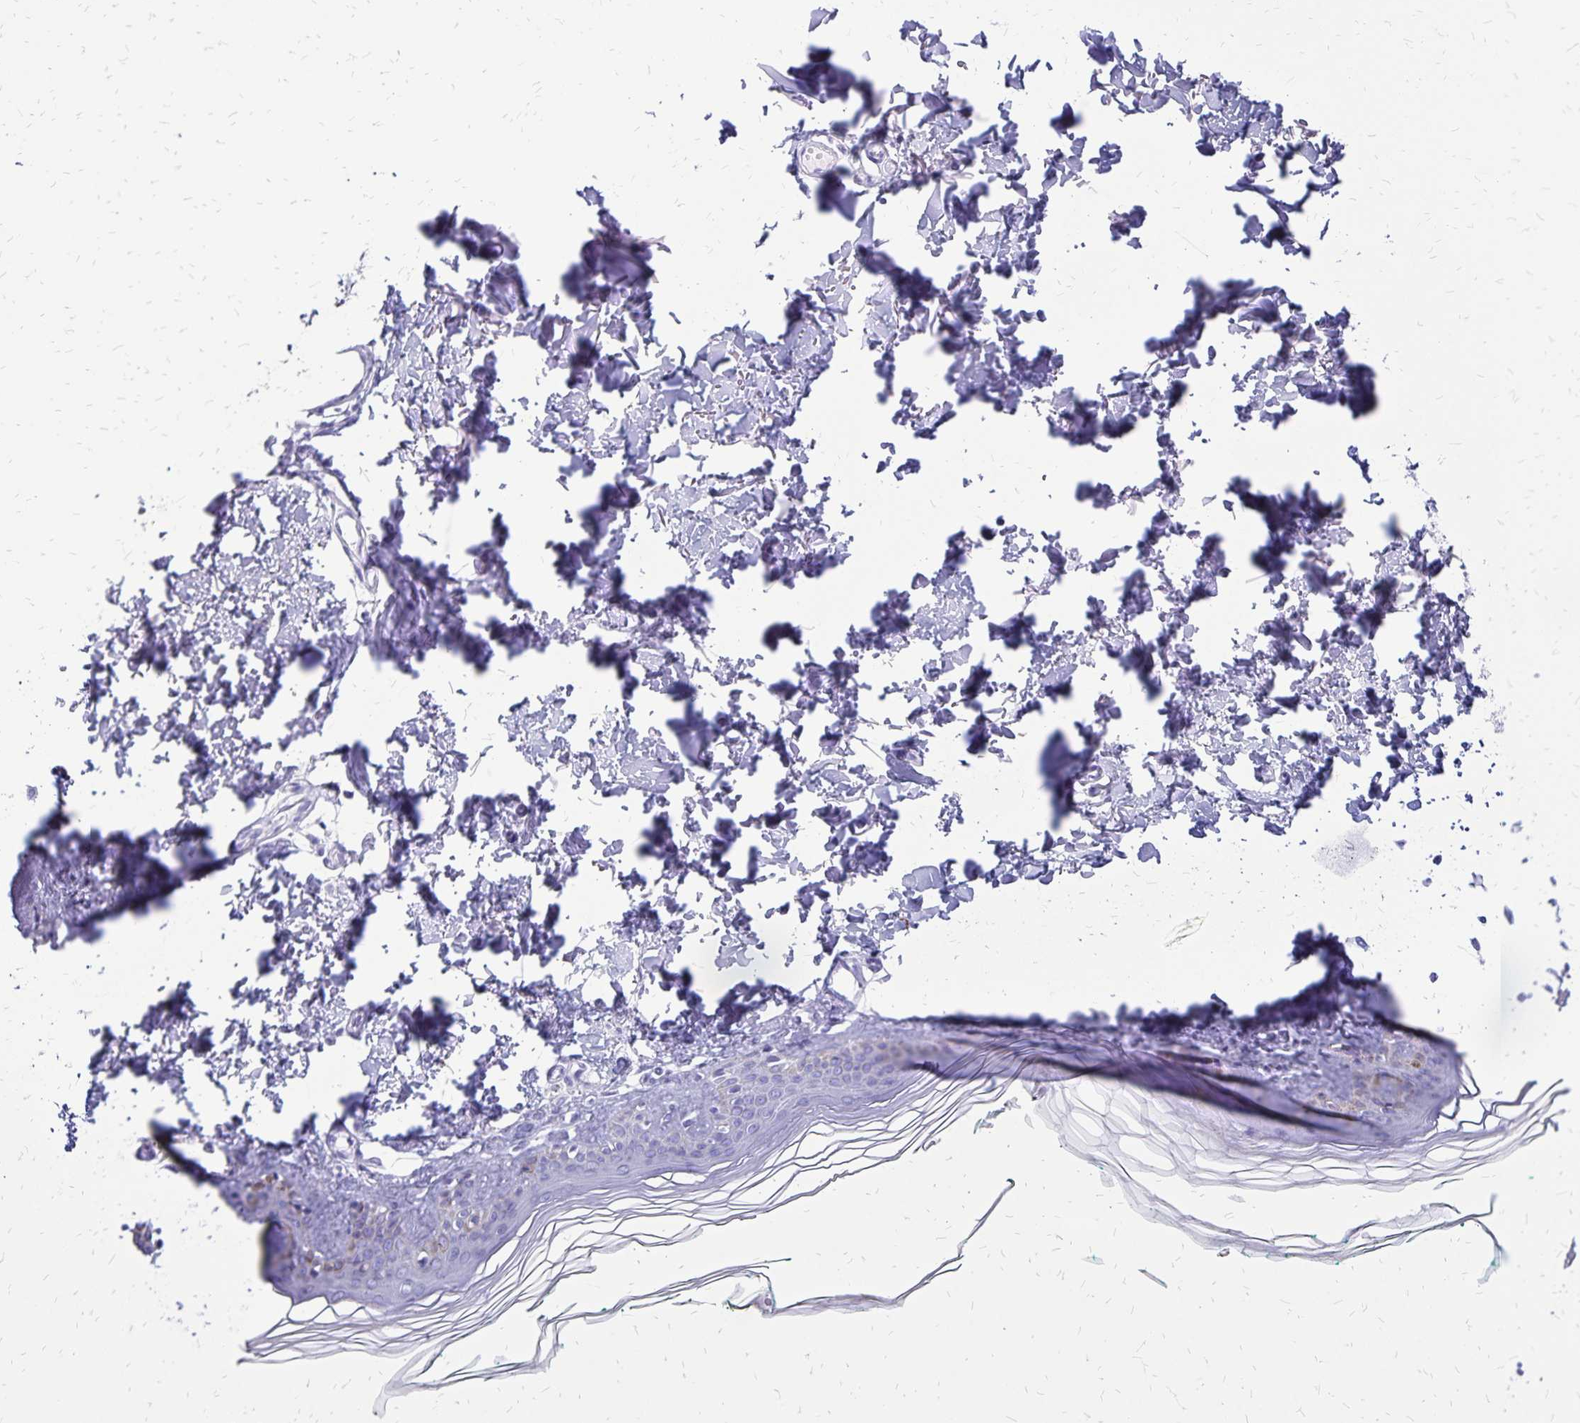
{"staining": {"intensity": "negative", "quantity": "none", "location": "none"}, "tissue": "skin", "cell_type": "Fibroblasts", "image_type": "normal", "snomed": [{"axis": "morphology", "description": "Normal tissue, NOS"}, {"axis": "topography", "description": "Skin"}, {"axis": "topography", "description": "Peripheral nerve tissue"}], "caption": "This is a micrograph of immunohistochemistry staining of normal skin, which shows no expression in fibroblasts. (DAB (3,3'-diaminobenzidine) IHC, high magnification).", "gene": "HMGB3", "patient": {"sex": "female", "age": 45}}